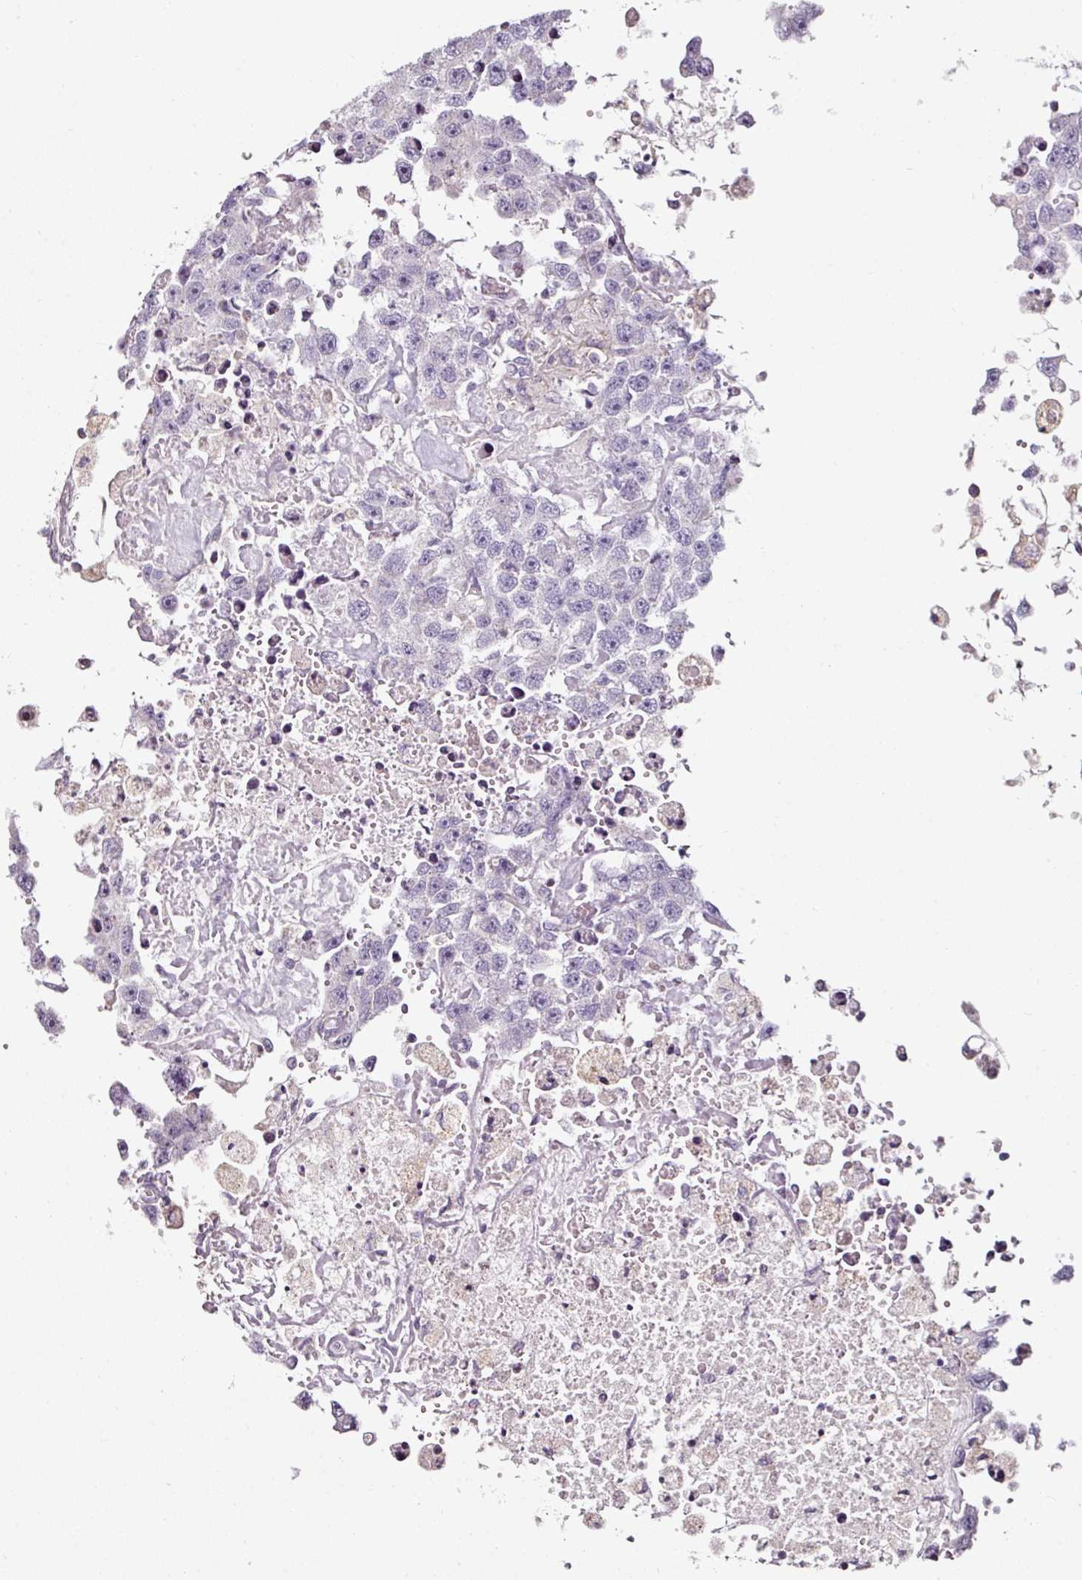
{"staining": {"intensity": "negative", "quantity": "none", "location": "none"}, "tissue": "testis cancer", "cell_type": "Tumor cells", "image_type": "cancer", "snomed": [{"axis": "morphology", "description": "Carcinoma, Embryonal, NOS"}, {"axis": "topography", "description": "Testis"}], "caption": "Immunohistochemical staining of testis embryonal carcinoma exhibits no significant staining in tumor cells.", "gene": "CAP2", "patient": {"sex": "male", "age": 83}}